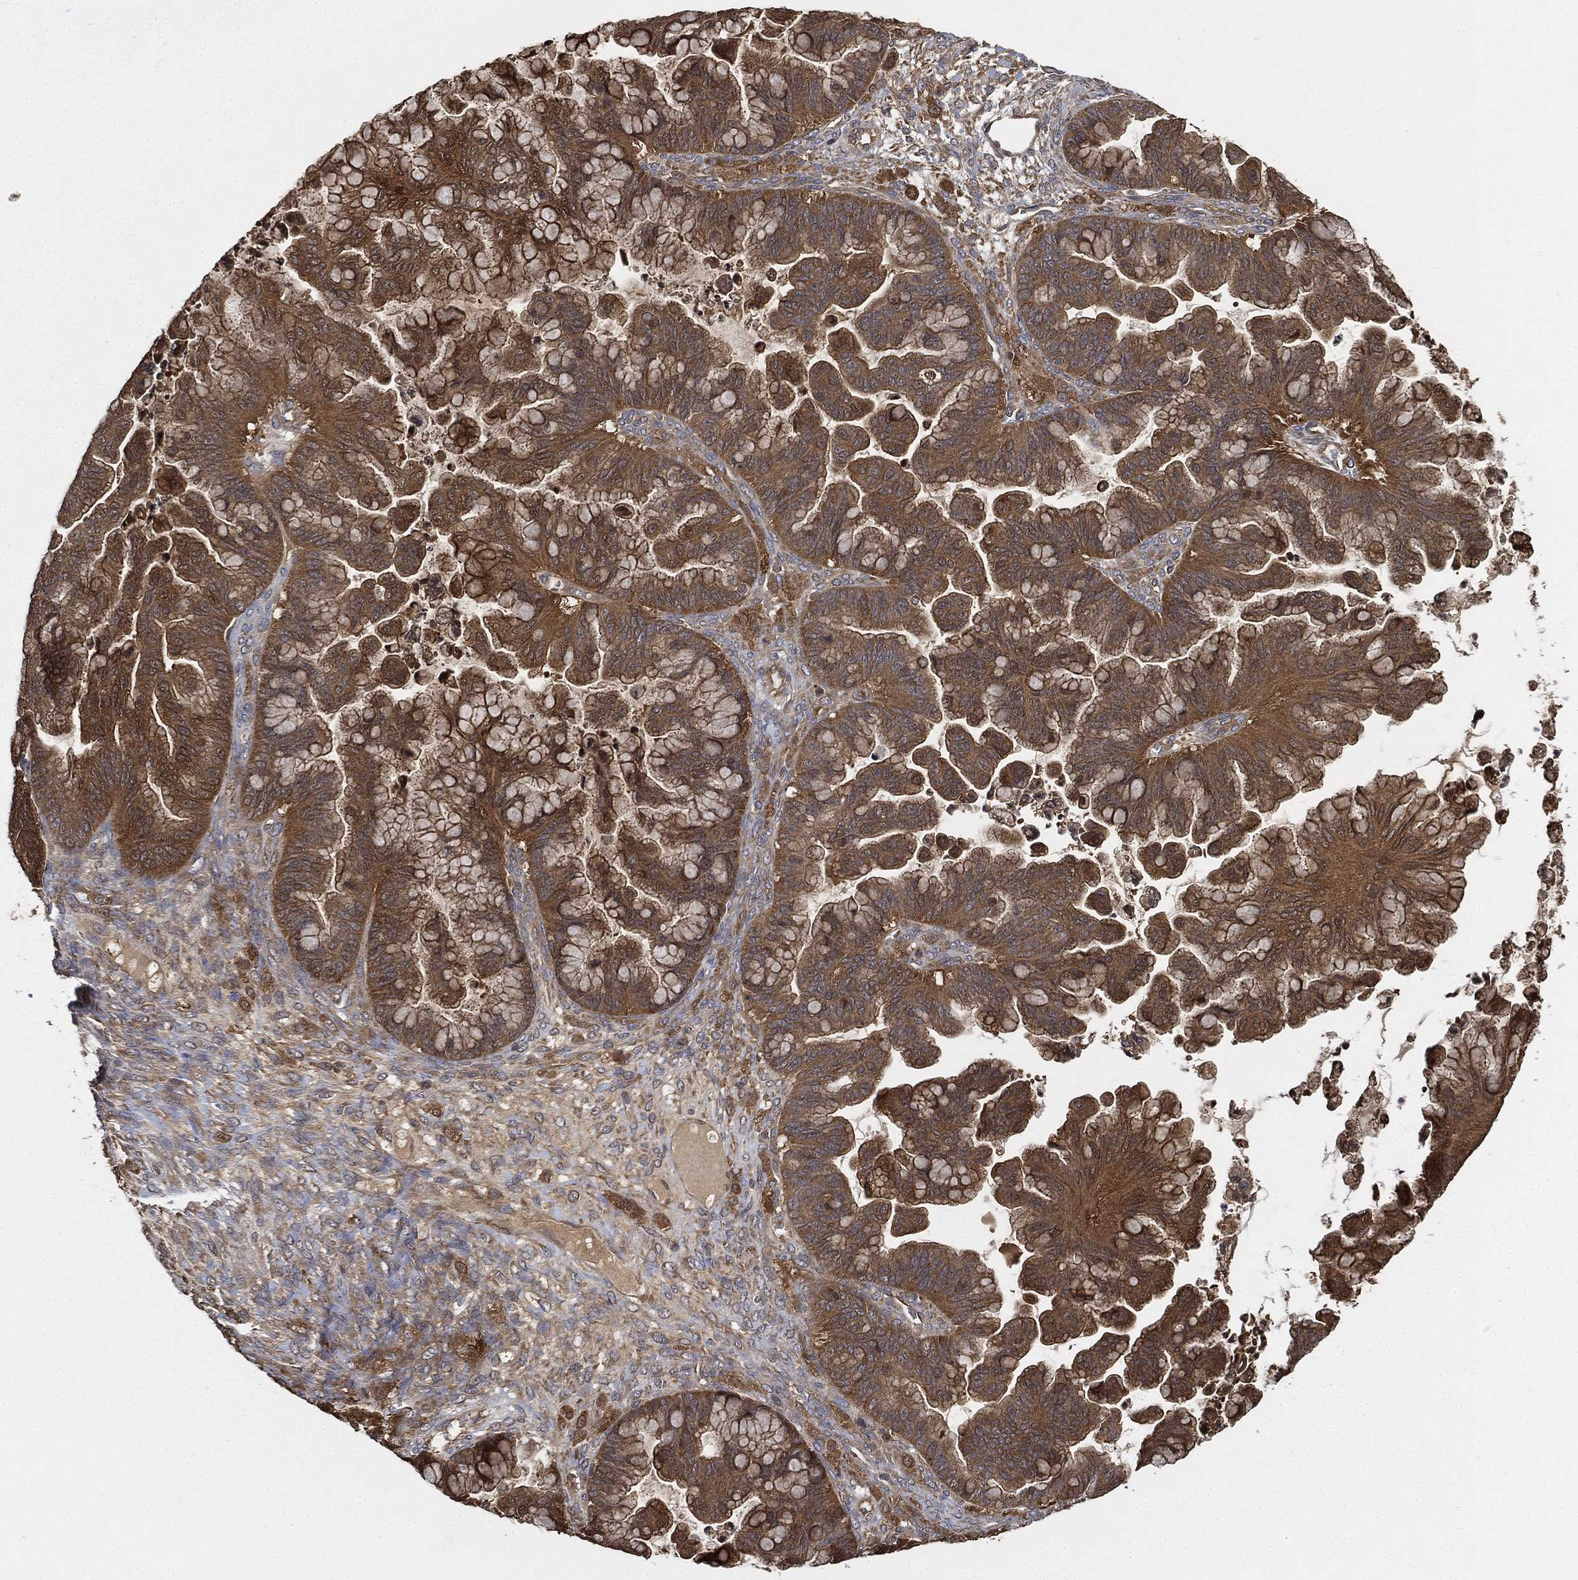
{"staining": {"intensity": "moderate", "quantity": ">75%", "location": "cytoplasmic/membranous"}, "tissue": "ovarian cancer", "cell_type": "Tumor cells", "image_type": "cancer", "snomed": [{"axis": "morphology", "description": "Cystadenocarcinoma, mucinous, NOS"}, {"axis": "topography", "description": "Ovary"}], "caption": "Ovarian mucinous cystadenocarcinoma stained with DAB immunohistochemistry exhibits medium levels of moderate cytoplasmic/membranous expression in approximately >75% of tumor cells. The staining was performed using DAB (3,3'-diaminobenzidine), with brown indicating positive protein expression. Nuclei are stained blue with hematoxylin.", "gene": "BRAF", "patient": {"sex": "female", "age": 67}}